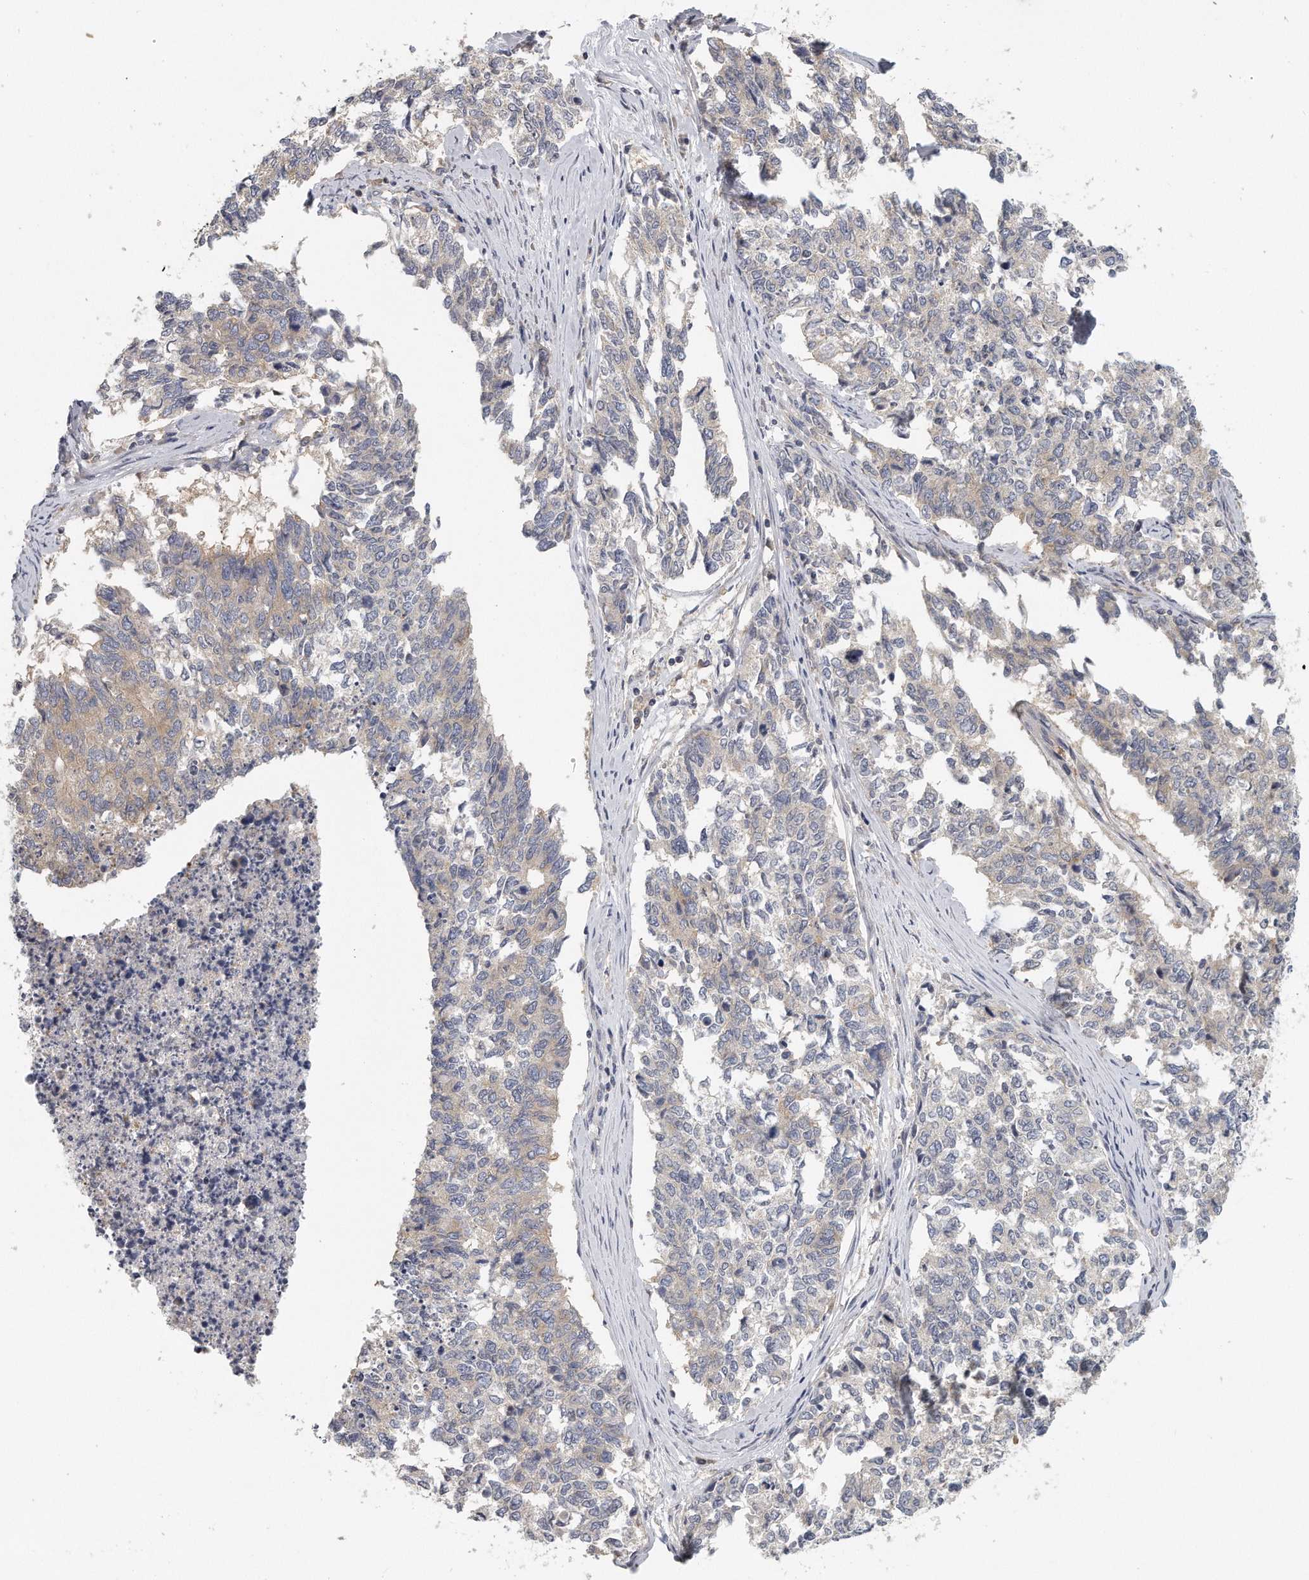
{"staining": {"intensity": "negative", "quantity": "none", "location": "none"}, "tissue": "cervical cancer", "cell_type": "Tumor cells", "image_type": "cancer", "snomed": [{"axis": "morphology", "description": "Squamous cell carcinoma, NOS"}, {"axis": "topography", "description": "Cervix"}], "caption": "Protein analysis of cervical cancer exhibits no significant positivity in tumor cells.", "gene": "EIF3I", "patient": {"sex": "female", "age": 63}}